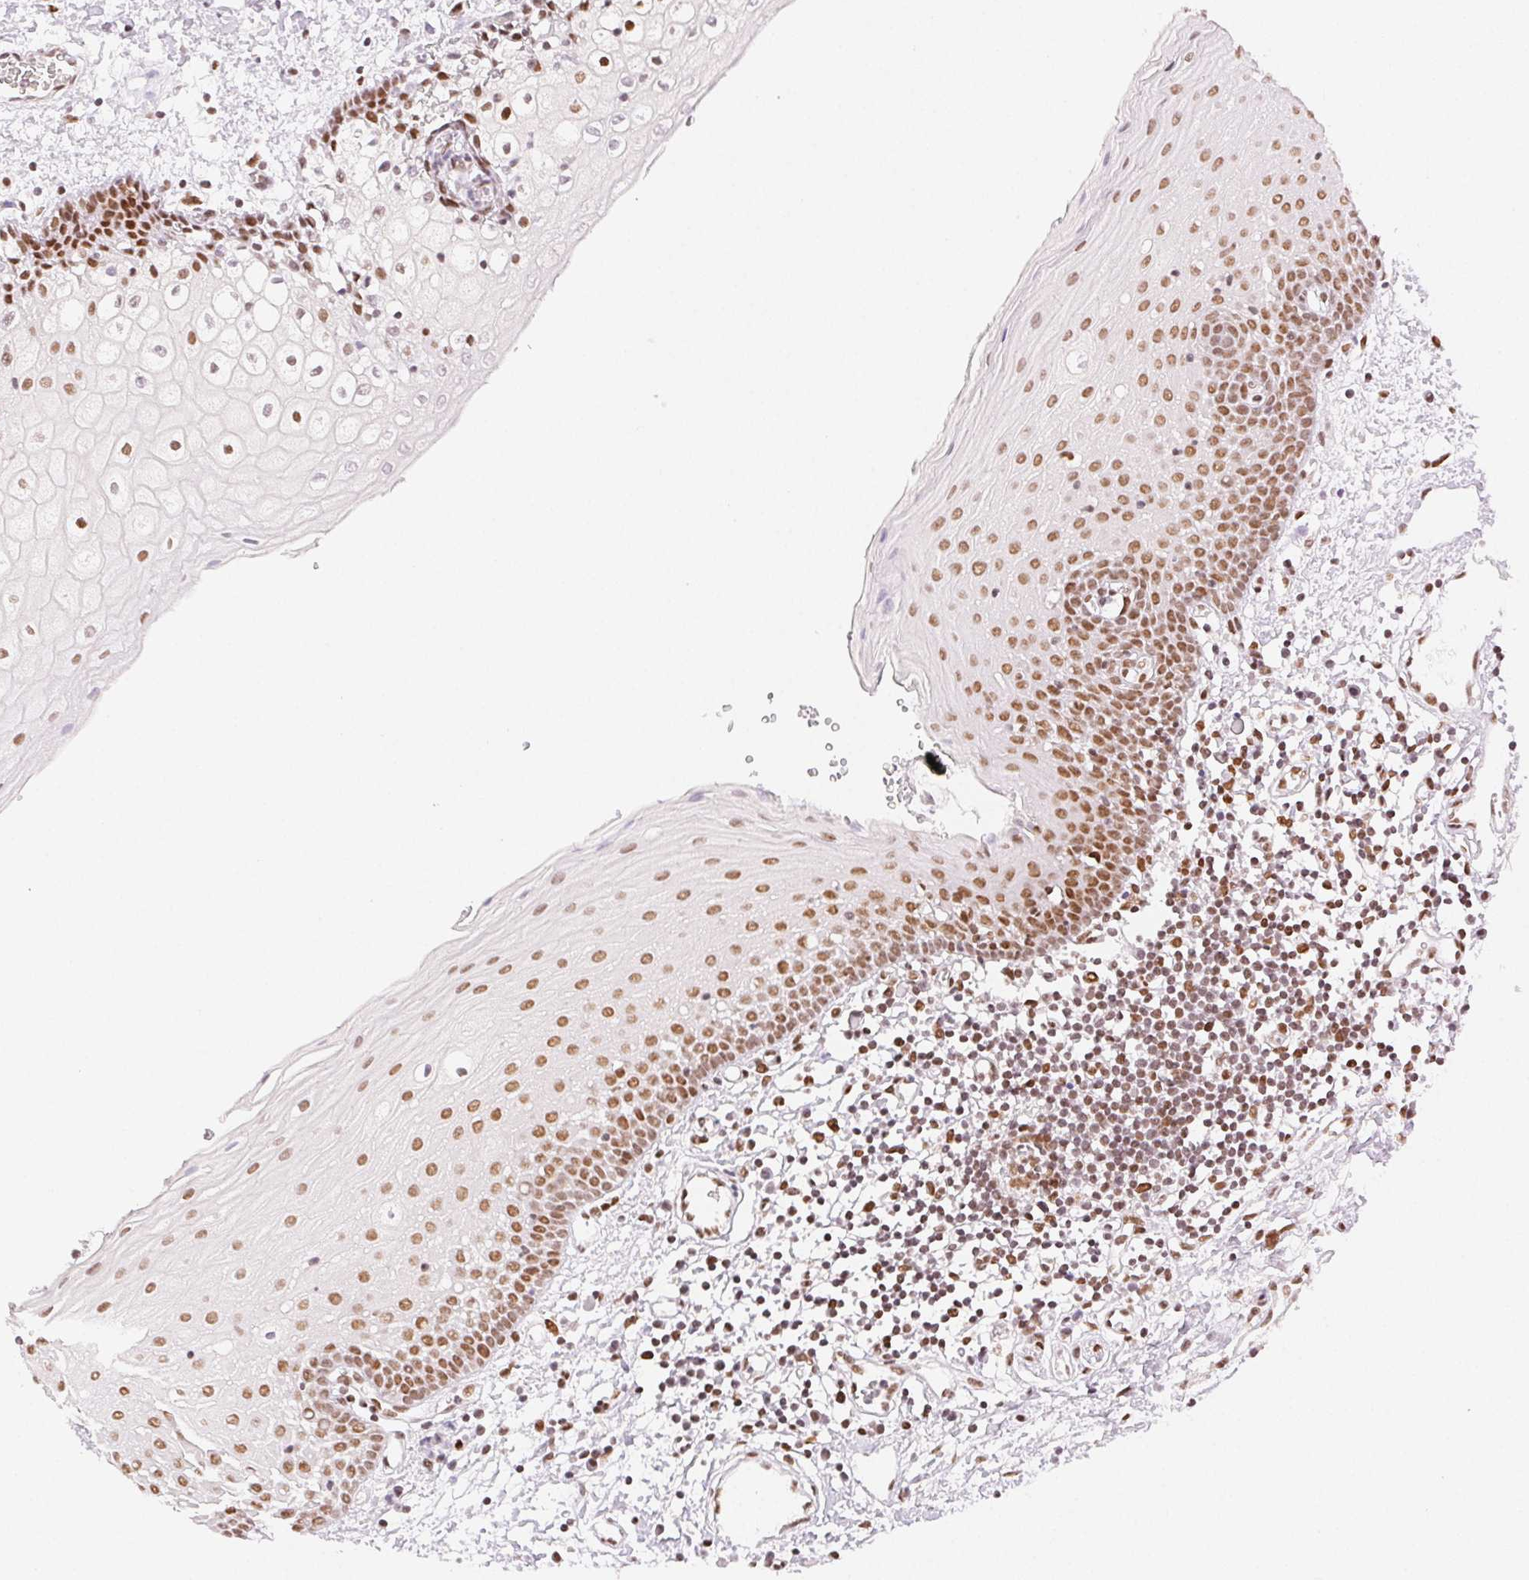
{"staining": {"intensity": "moderate", "quantity": ">75%", "location": "nuclear"}, "tissue": "oral mucosa", "cell_type": "Squamous epithelial cells", "image_type": "normal", "snomed": [{"axis": "morphology", "description": "Normal tissue, NOS"}, {"axis": "topography", "description": "Oral tissue"}], "caption": "Immunohistochemical staining of unremarkable human oral mucosa exhibits >75% levels of moderate nuclear protein positivity in about >75% of squamous epithelial cells.", "gene": "H2AZ1", "patient": {"sex": "female", "age": 43}}